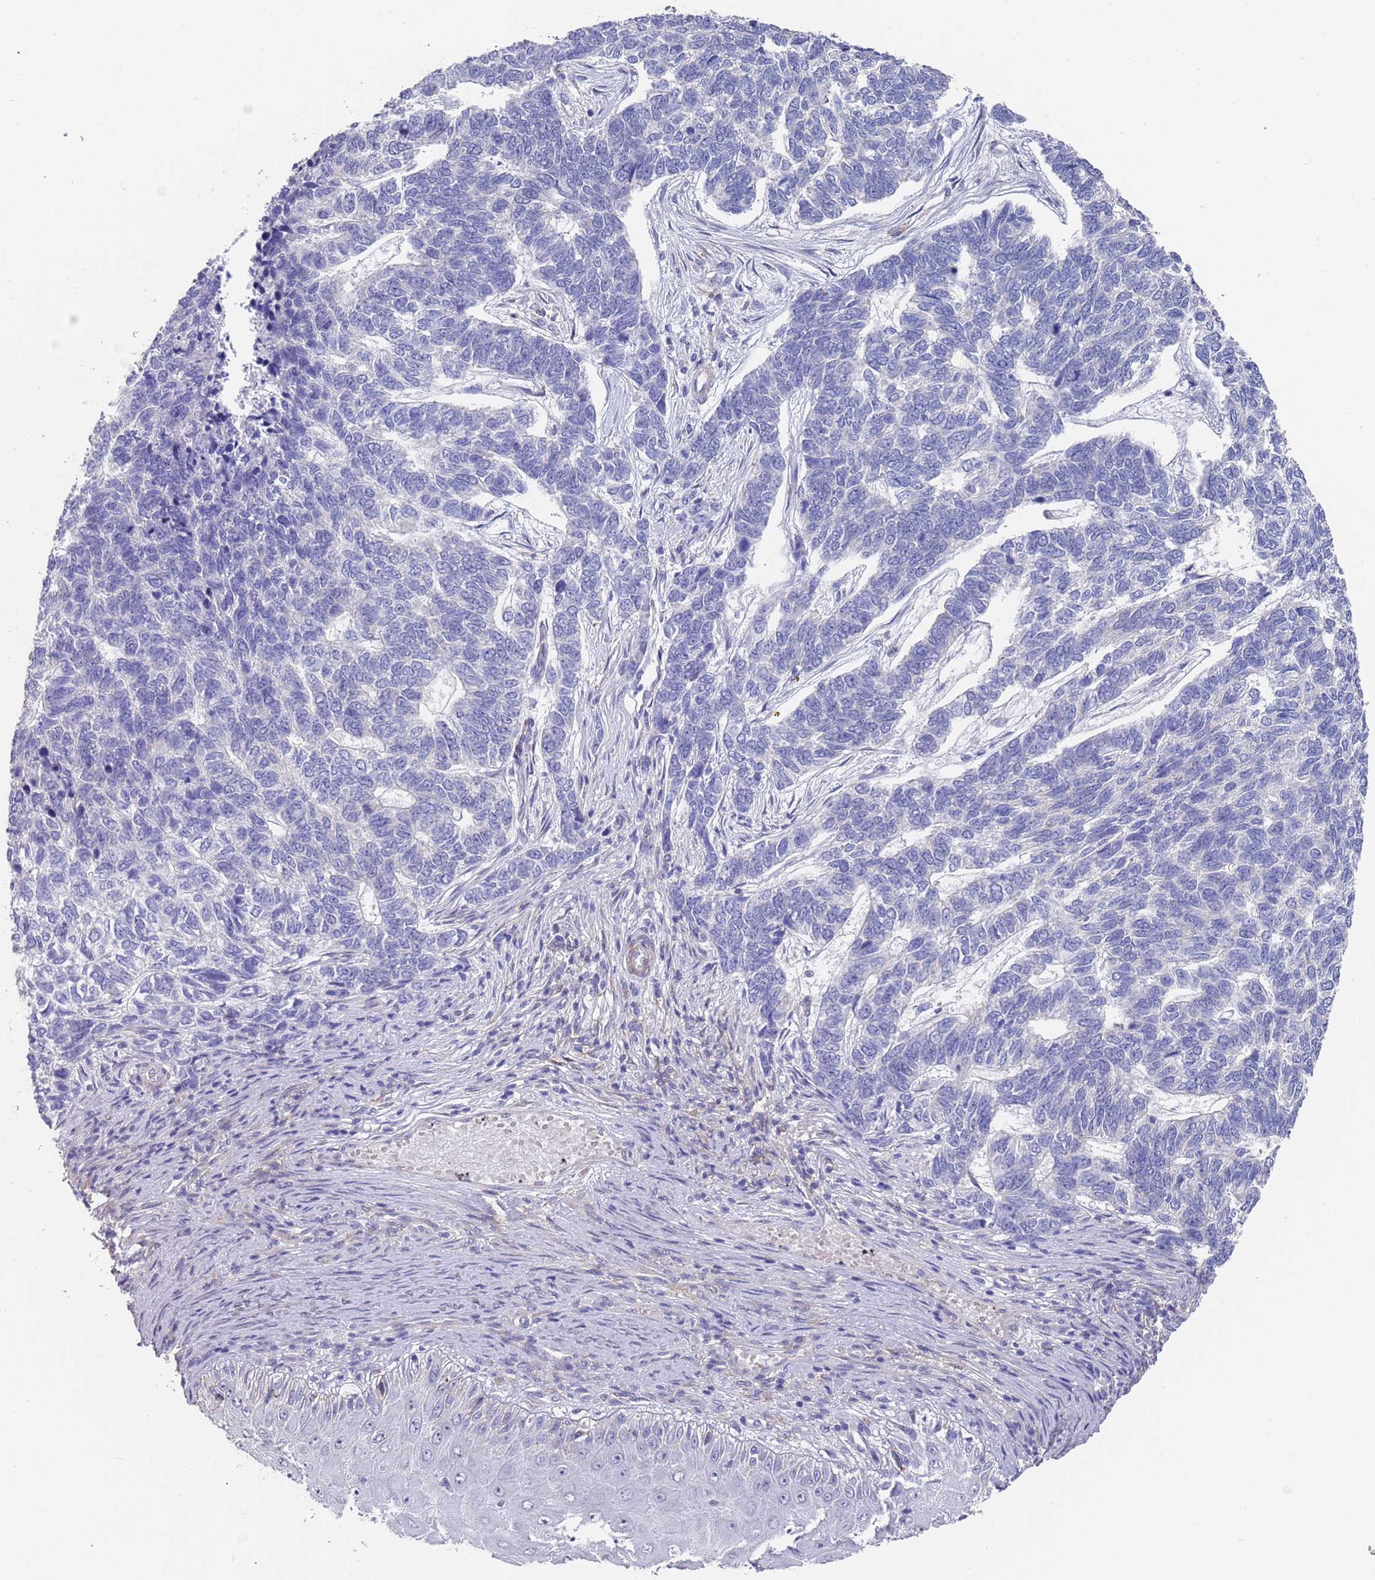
{"staining": {"intensity": "negative", "quantity": "none", "location": "none"}, "tissue": "skin cancer", "cell_type": "Tumor cells", "image_type": "cancer", "snomed": [{"axis": "morphology", "description": "Basal cell carcinoma"}, {"axis": "topography", "description": "Skin"}], "caption": "Immunohistochemical staining of human skin cancer reveals no significant staining in tumor cells.", "gene": "ANK2", "patient": {"sex": "female", "age": 65}}